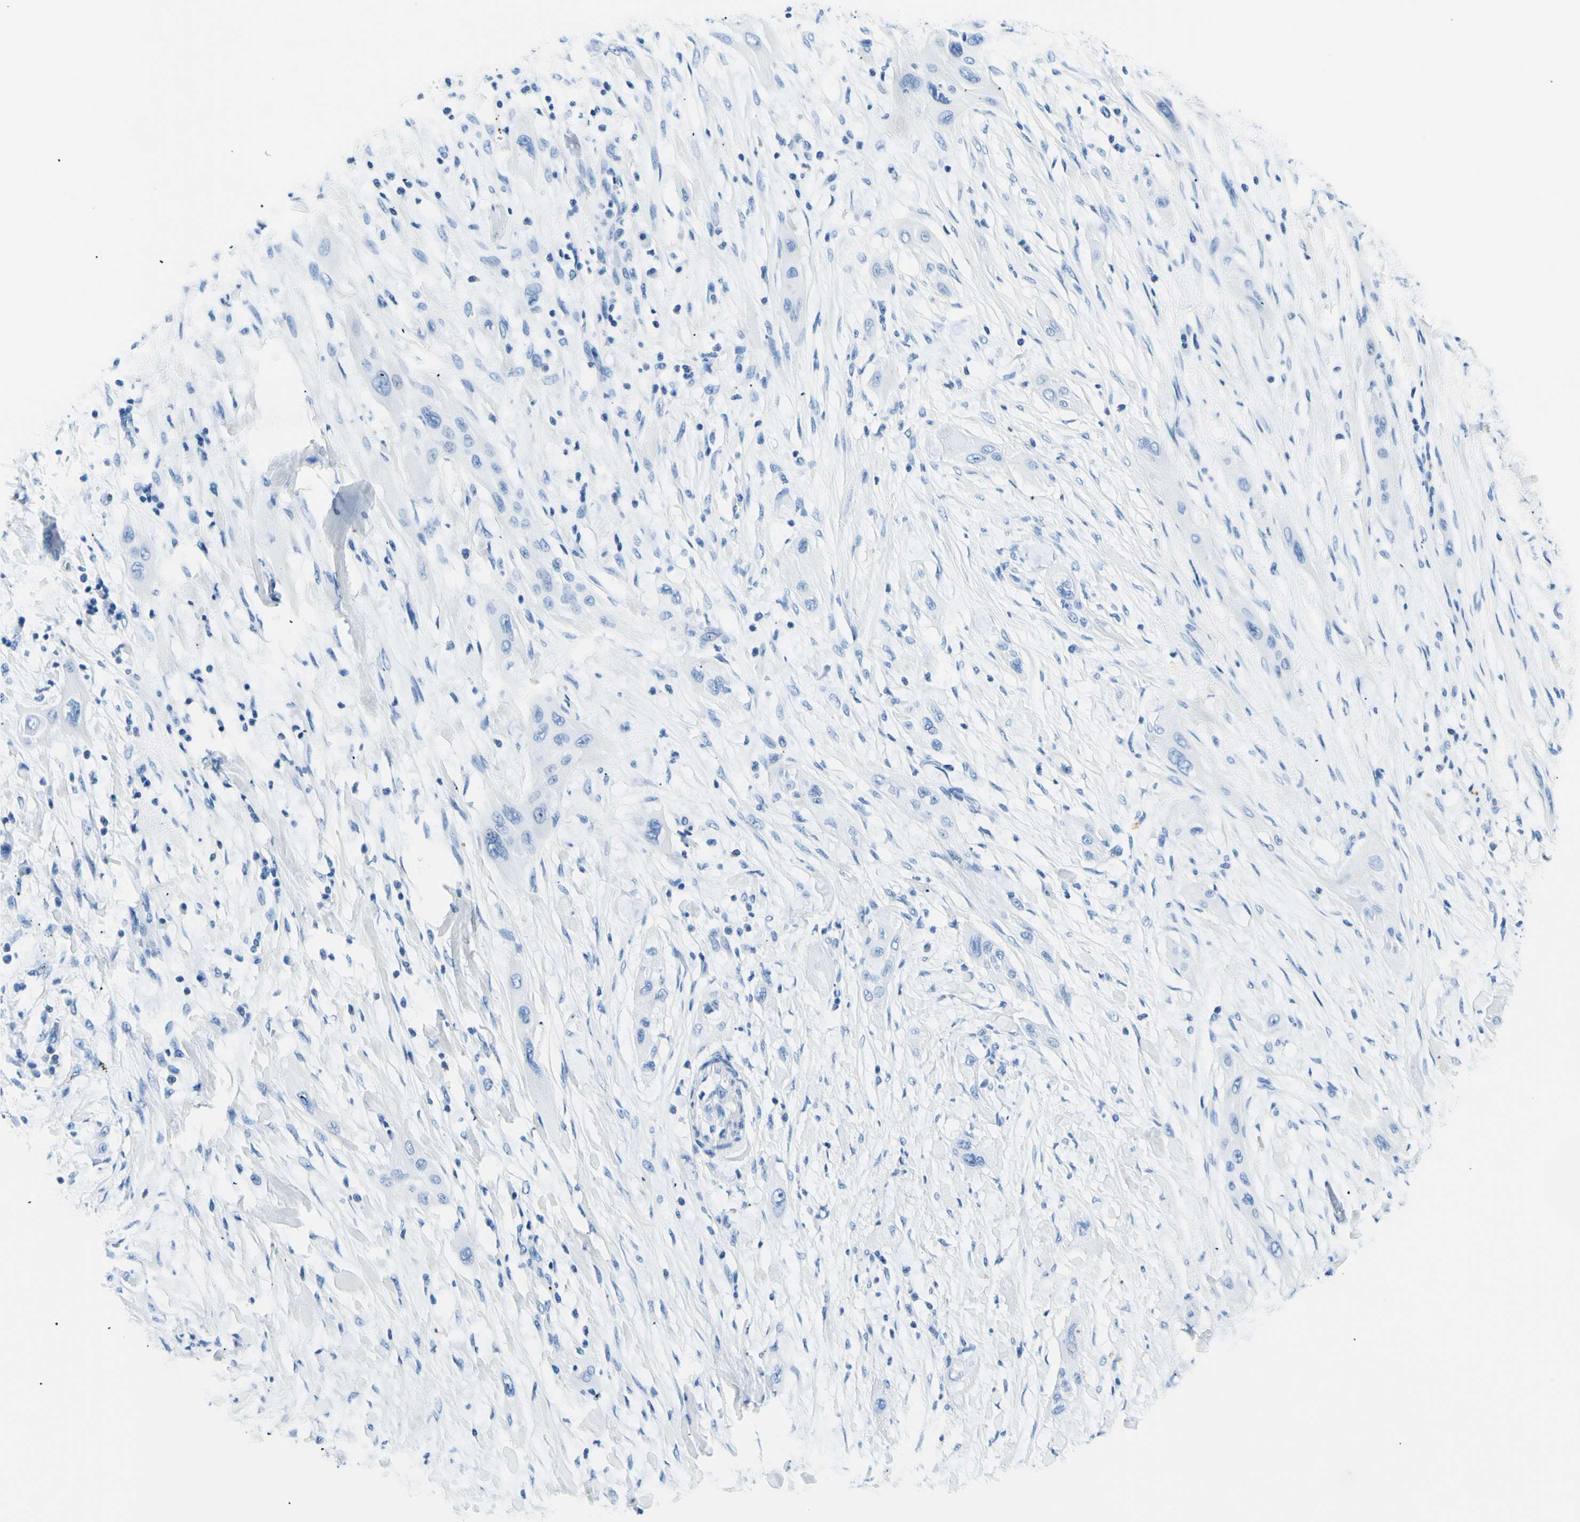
{"staining": {"intensity": "negative", "quantity": "none", "location": "none"}, "tissue": "lung cancer", "cell_type": "Tumor cells", "image_type": "cancer", "snomed": [{"axis": "morphology", "description": "Squamous cell carcinoma, NOS"}, {"axis": "topography", "description": "Lung"}], "caption": "An immunohistochemistry (IHC) micrograph of lung cancer is shown. There is no staining in tumor cells of lung cancer.", "gene": "MYH2", "patient": {"sex": "female", "age": 47}}